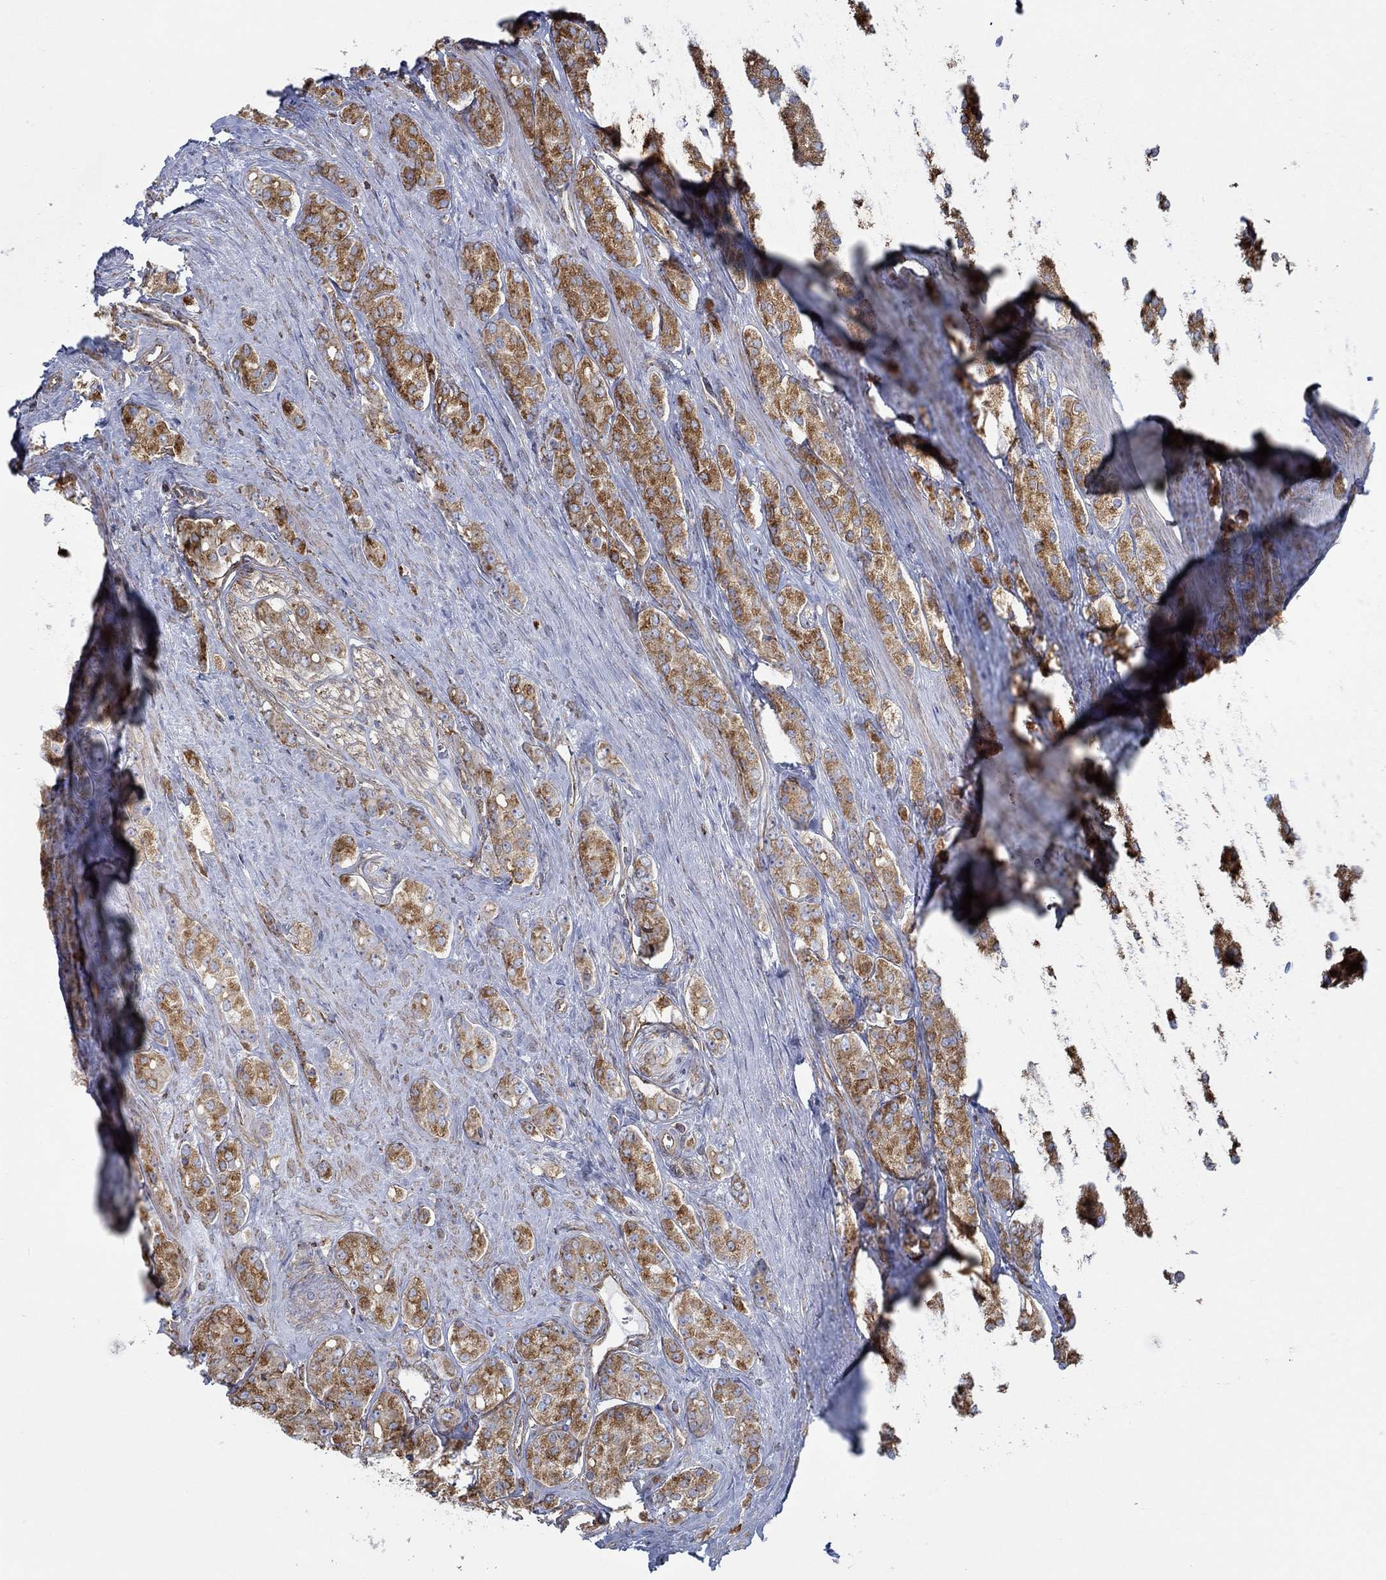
{"staining": {"intensity": "strong", "quantity": "25%-75%", "location": "cytoplasmic/membranous"}, "tissue": "prostate cancer", "cell_type": "Tumor cells", "image_type": "cancer", "snomed": [{"axis": "morphology", "description": "Adenocarcinoma, NOS"}, {"axis": "topography", "description": "Prostate"}], "caption": "DAB (3,3'-diaminobenzidine) immunohistochemical staining of human adenocarcinoma (prostate) displays strong cytoplasmic/membranous protein expression in approximately 25%-75% of tumor cells. (Stains: DAB in brown, nuclei in blue, Microscopy: brightfield microscopy at high magnification).", "gene": "STC2", "patient": {"sex": "male", "age": 67}}